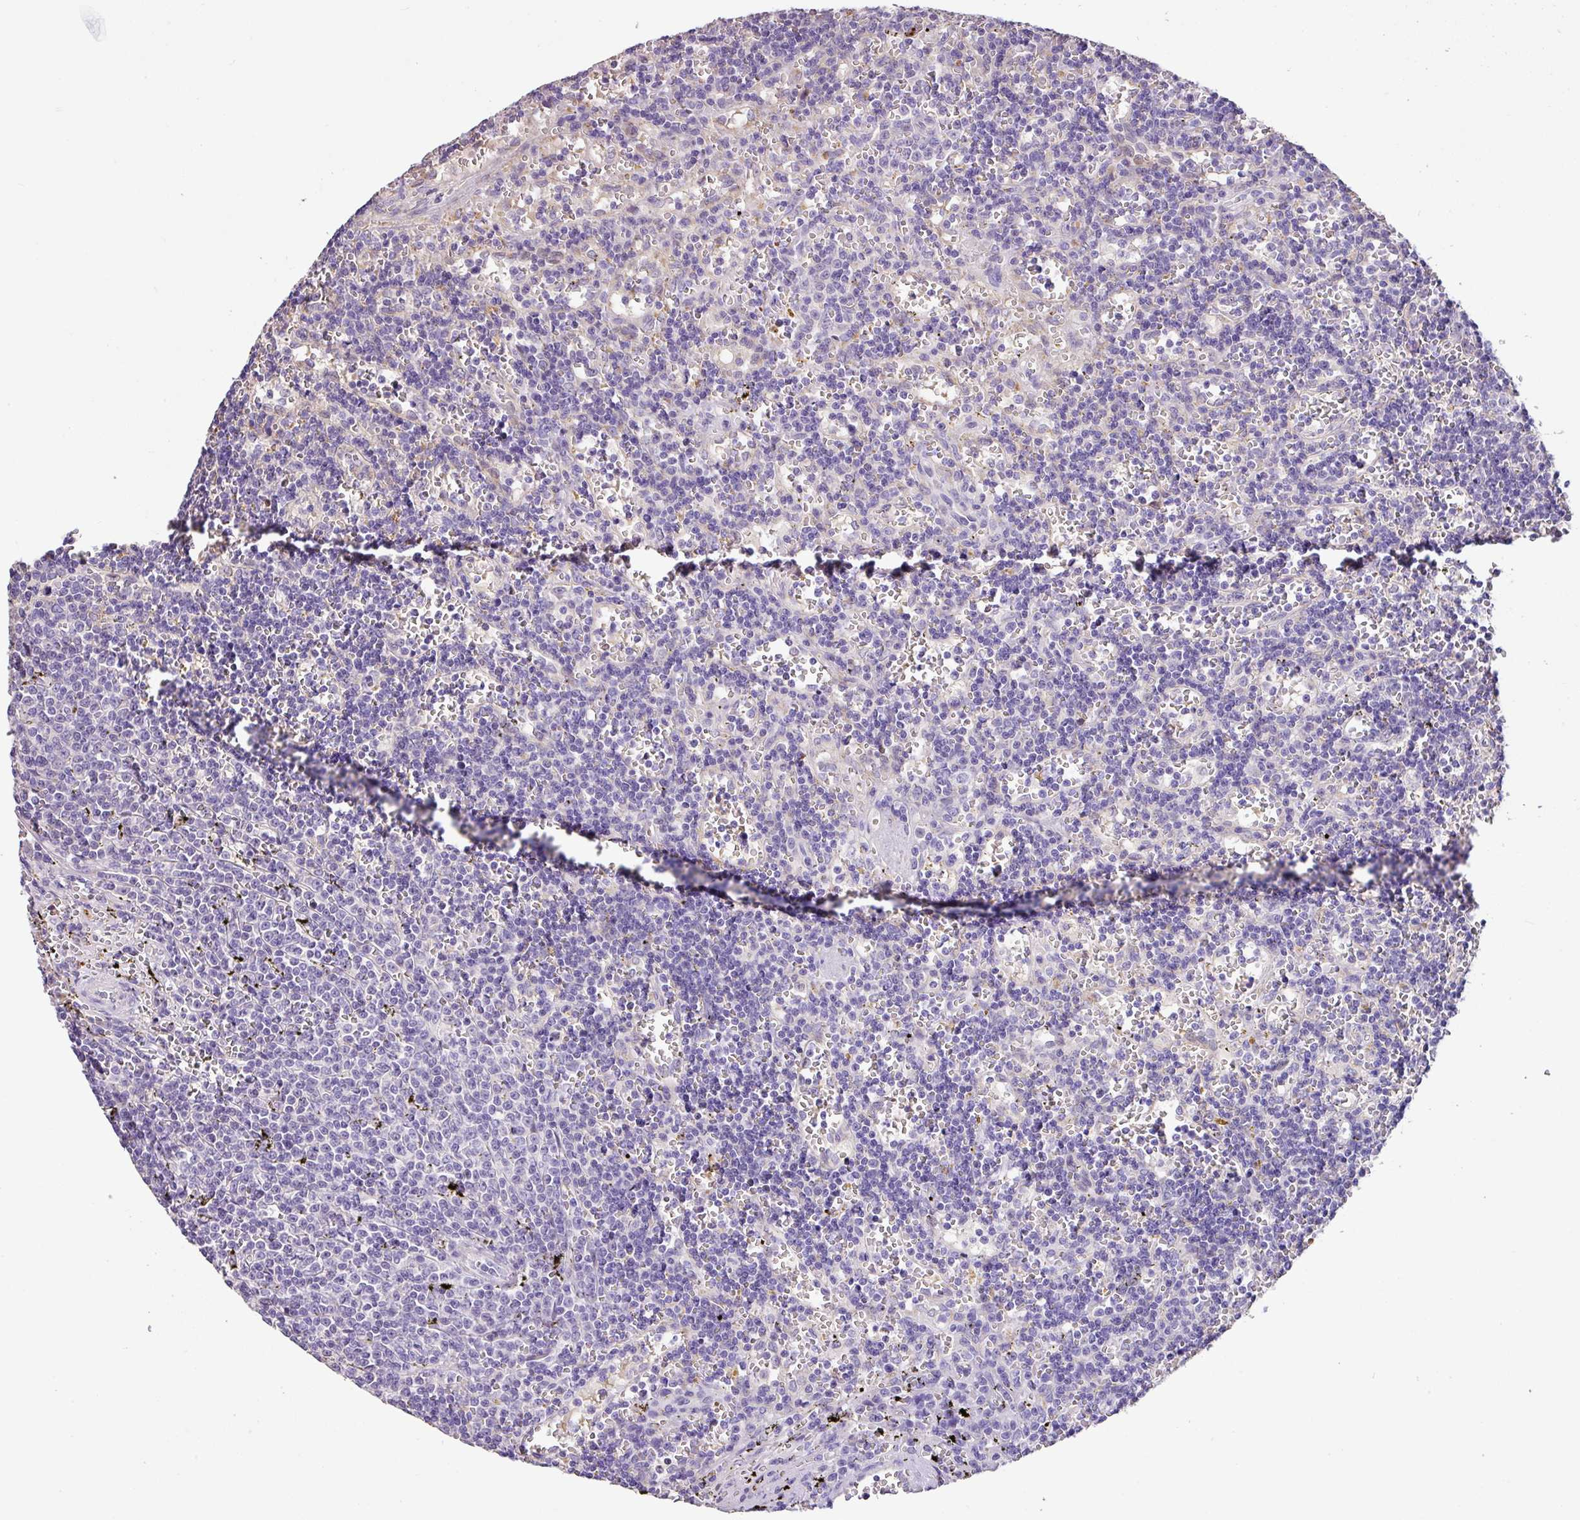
{"staining": {"intensity": "negative", "quantity": "none", "location": "none"}, "tissue": "lymphoma", "cell_type": "Tumor cells", "image_type": "cancer", "snomed": [{"axis": "morphology", "description": "Malignant lymphoma, non-Hodgkin's type, Low grade"}, {"axis": "topography", "description": "Spleen"}], "caption": "Immunohistochemical staining of lymphoma displays no significant positivity in tumor cells.", "gene": "ZG16", "patient": {"sex": "male", "age": 60}}